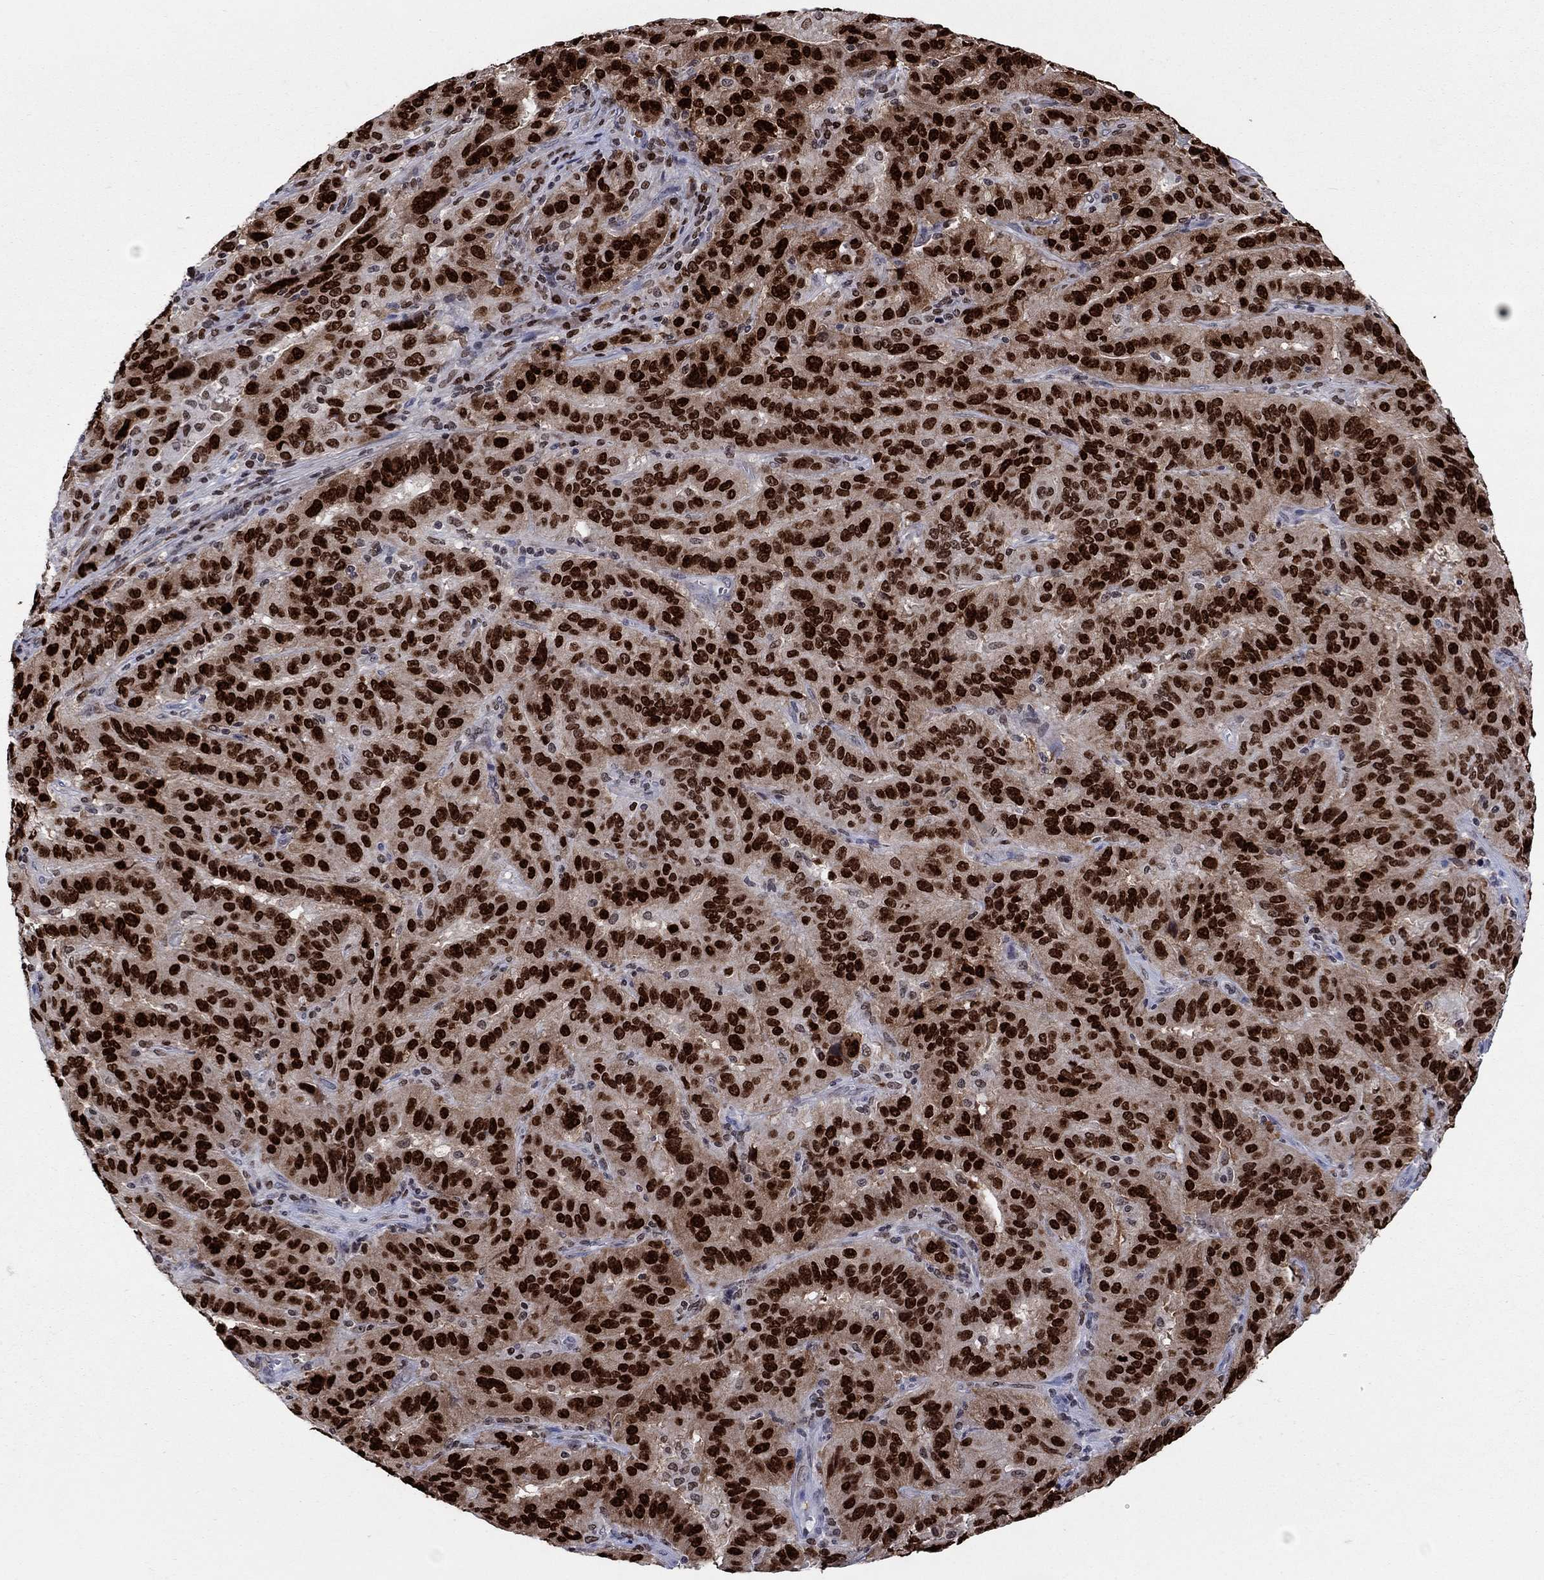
{"staining": {"intensity": "strong", "quantity": ">75%", "location": "nuclear"}, "tissue": "pancreatic cancer", "cell_type": "Tumor cells", "image_type": "cancer", "snomed": [{"axis": "morphology", "description": "Adenocarcinoma, NOS"}, {"axis": "topography", "description": "Pancreas"}], "caption": "An IHC photomicrograph of tumor tissue is shown. Protein staining in brown shows strong nuclear positivity in adenocarcinoma (pancreatic) within tumor cells. Nuclei are stained in blue.", "gene": "HMGA1", "patient": {"sex": "male", "age": 63}}